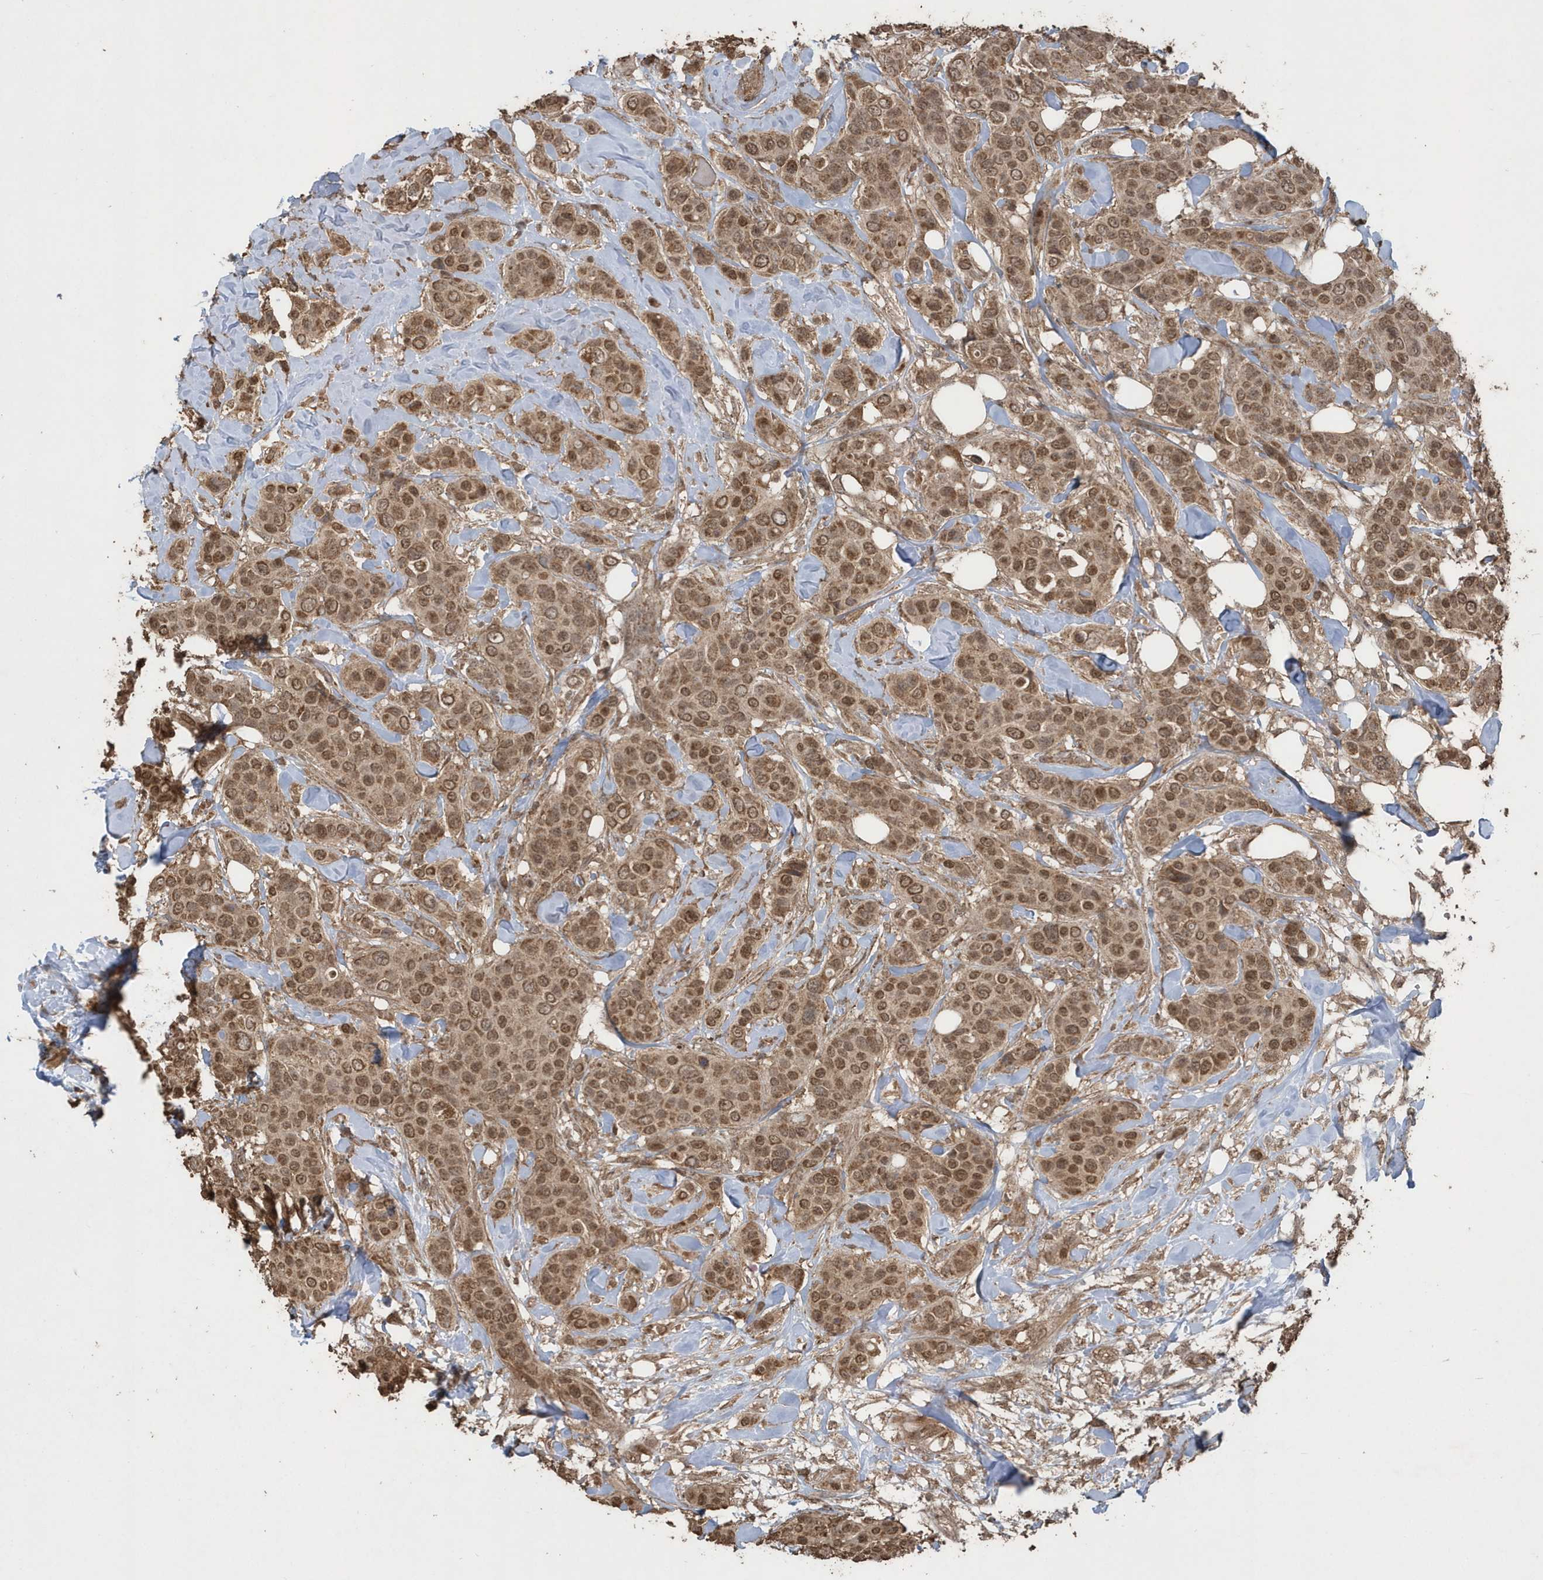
{"staining": {"intensity": "moderate", "quantity": ">75%", "location": "cytoplasmic/membranous,nuclear"}, "tissue": "breast cancer", "cell_type": "Tumor cells", "image_type": "cancer", "snomed": [{"axis": "morphology", "description": "Lobular carcinoma"}, {"axis": "topography", "description": "Breast"}], "caption": "Lobular carcinoma (breast) was stained to show a protein in brown. There is medium levels of moderate cytoplasmic/membranous and nuclear expression in about >75% of tumor cells.", "gene": "PAXBP1", "patient": {"sex": "female", "age": 51}}